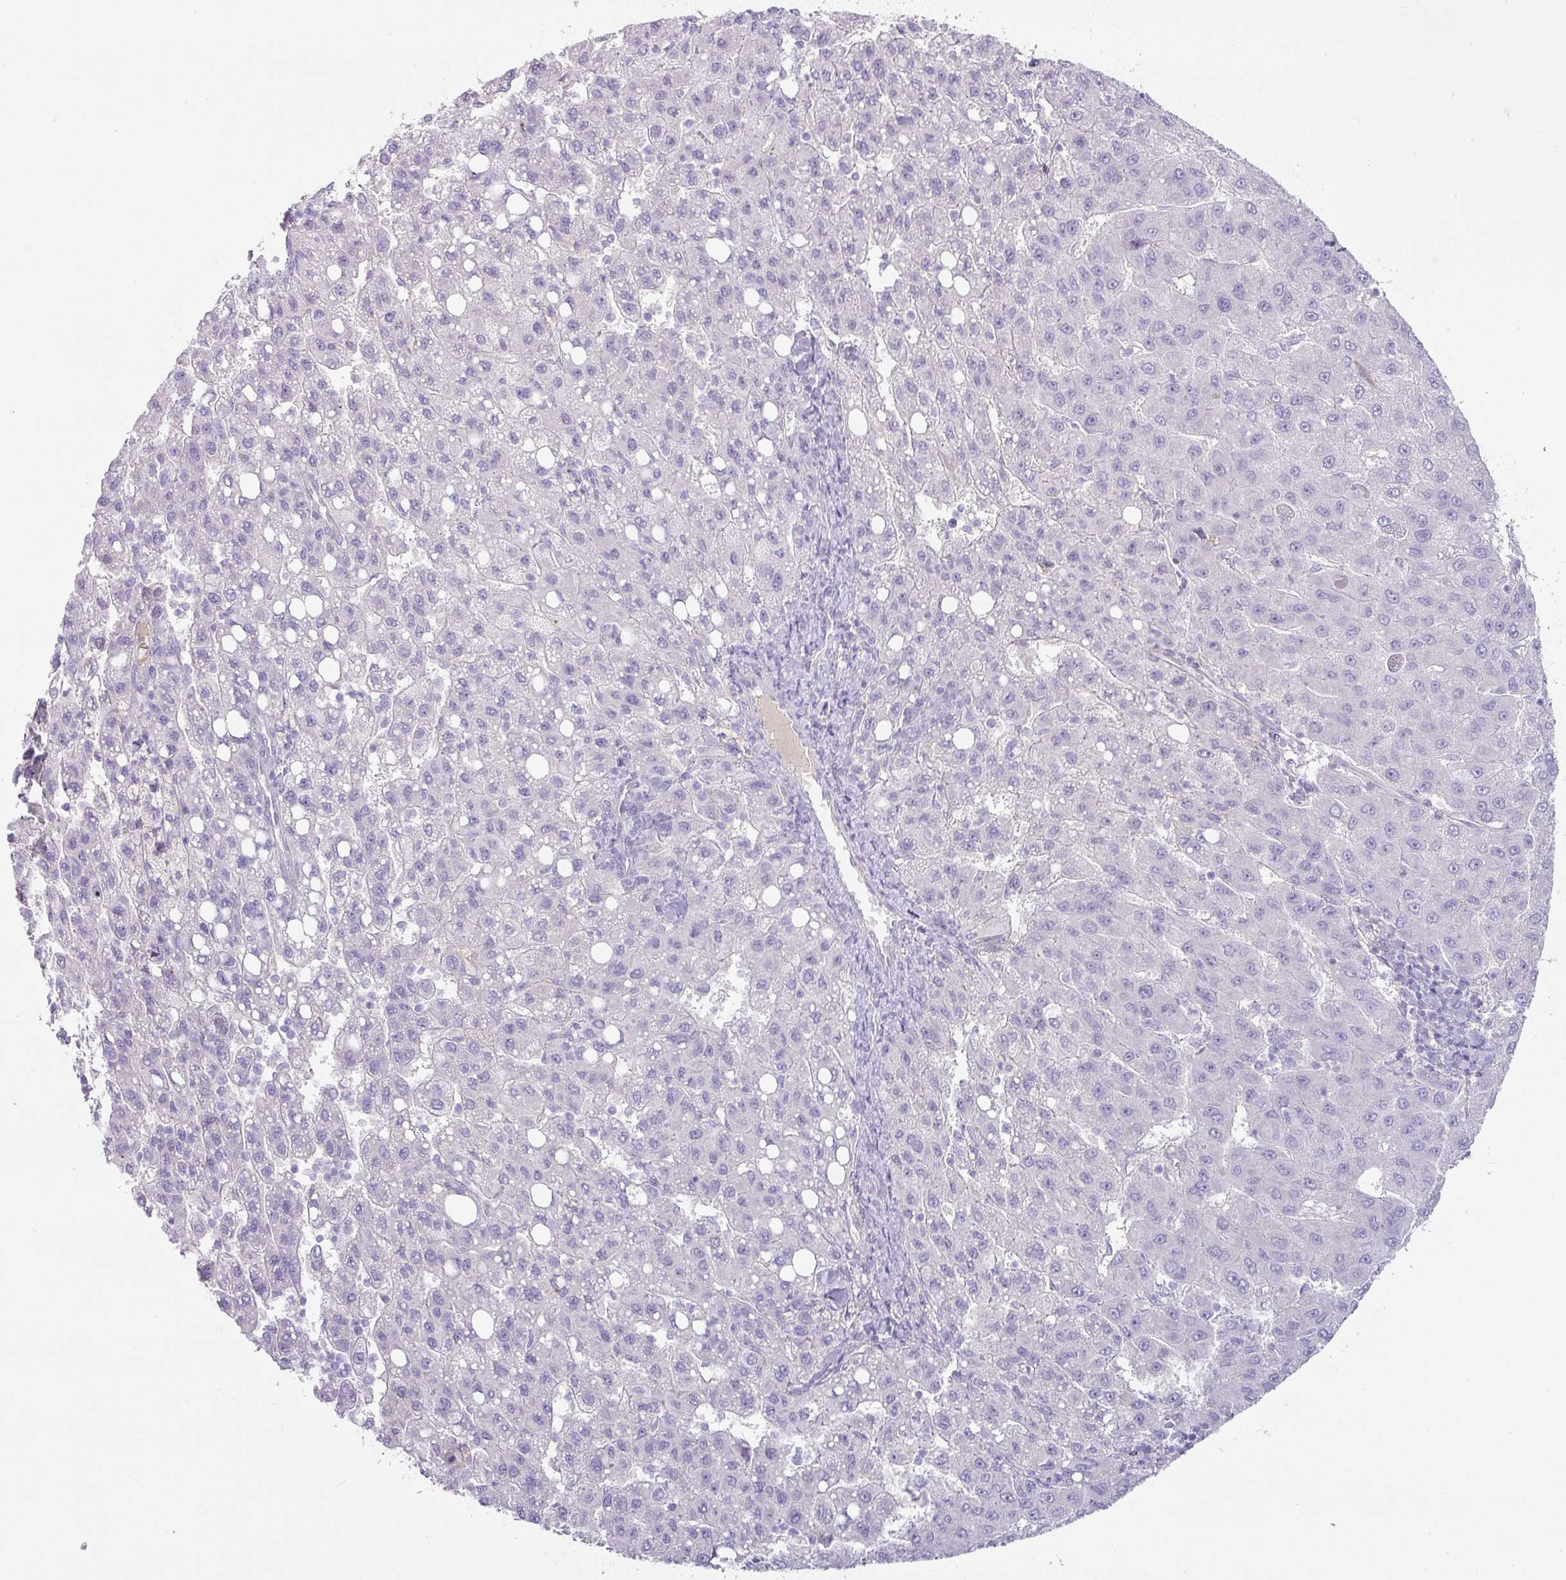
{"staining": {"intensity": "negative", "quantity": "none", "location": "none"}, "tissue": "liver cancer", "cell_type": "Tumor cells", "image_type": "cancer", "snomed": [{"axis": "morphology", "description": "Carcinoma, Hepatocellular, NOS"}, {"axis": "topography", "description": "Liver"}], "caption": "This is an immunohistochemistry photomicrograph of human liver cancer. There is no staining in tumor cells.", "gene": "OR52N1", "patient": {"sex": "female", "age": 82}}